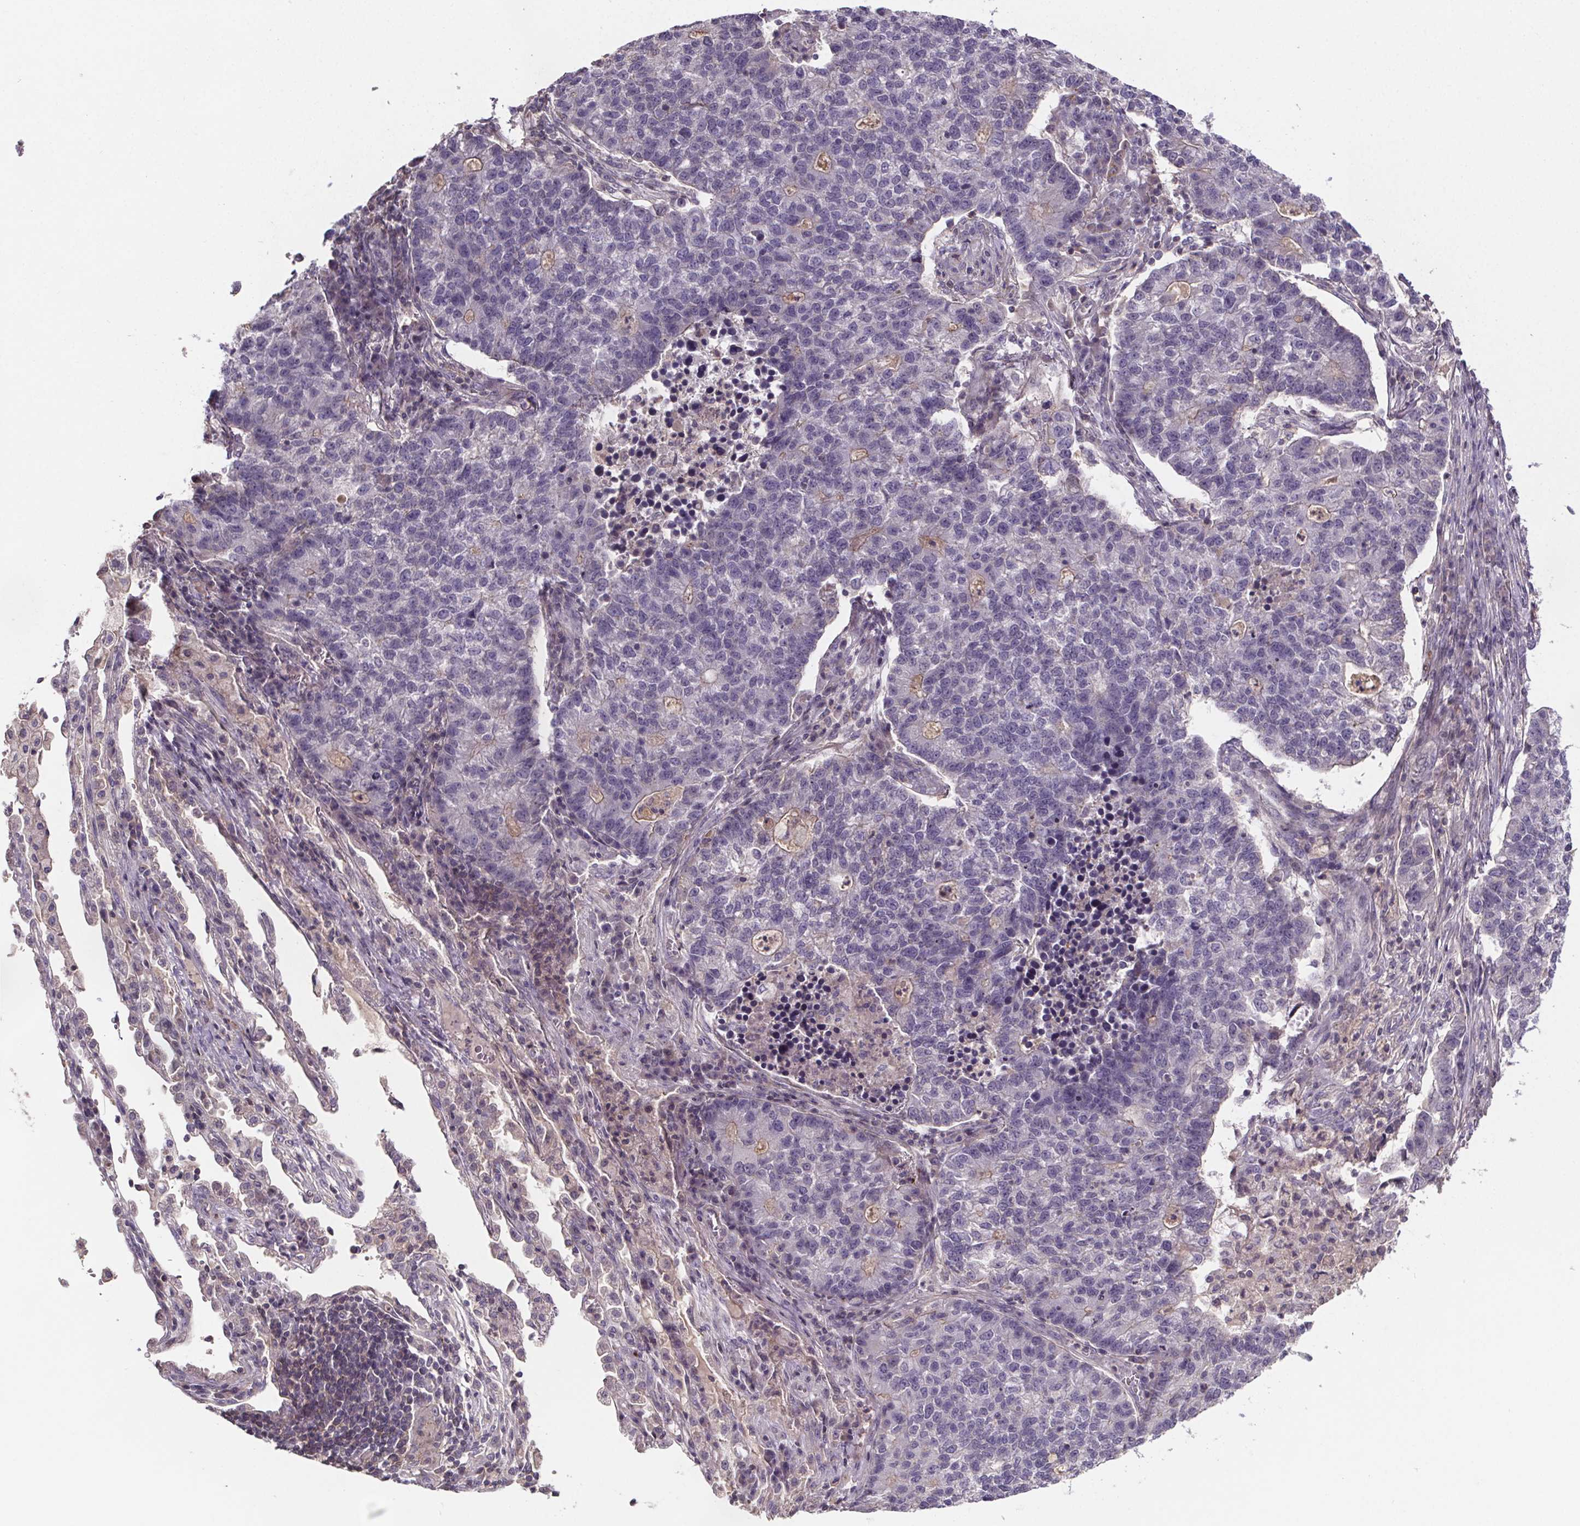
{"staining": {"intensity": "negative", "quantity": "none", "location": "none"}, "tissue": "lung cancer", "cell_type": "Tumor cells", "image_type": "cancer", "snomed": [{"axis": "morphology", "description": "Adenocarcinoma, NOS"}, {"axis": "topography", "description": "Lung"}], "caption": "An immunohistochemistry micrograph of adenocarcinoma (lung) is shown. There is no staining in tumor cells of adenocarcinoma (lung).", "gene": "CLN3", "patient": {"sex": "male", "age": 57}}